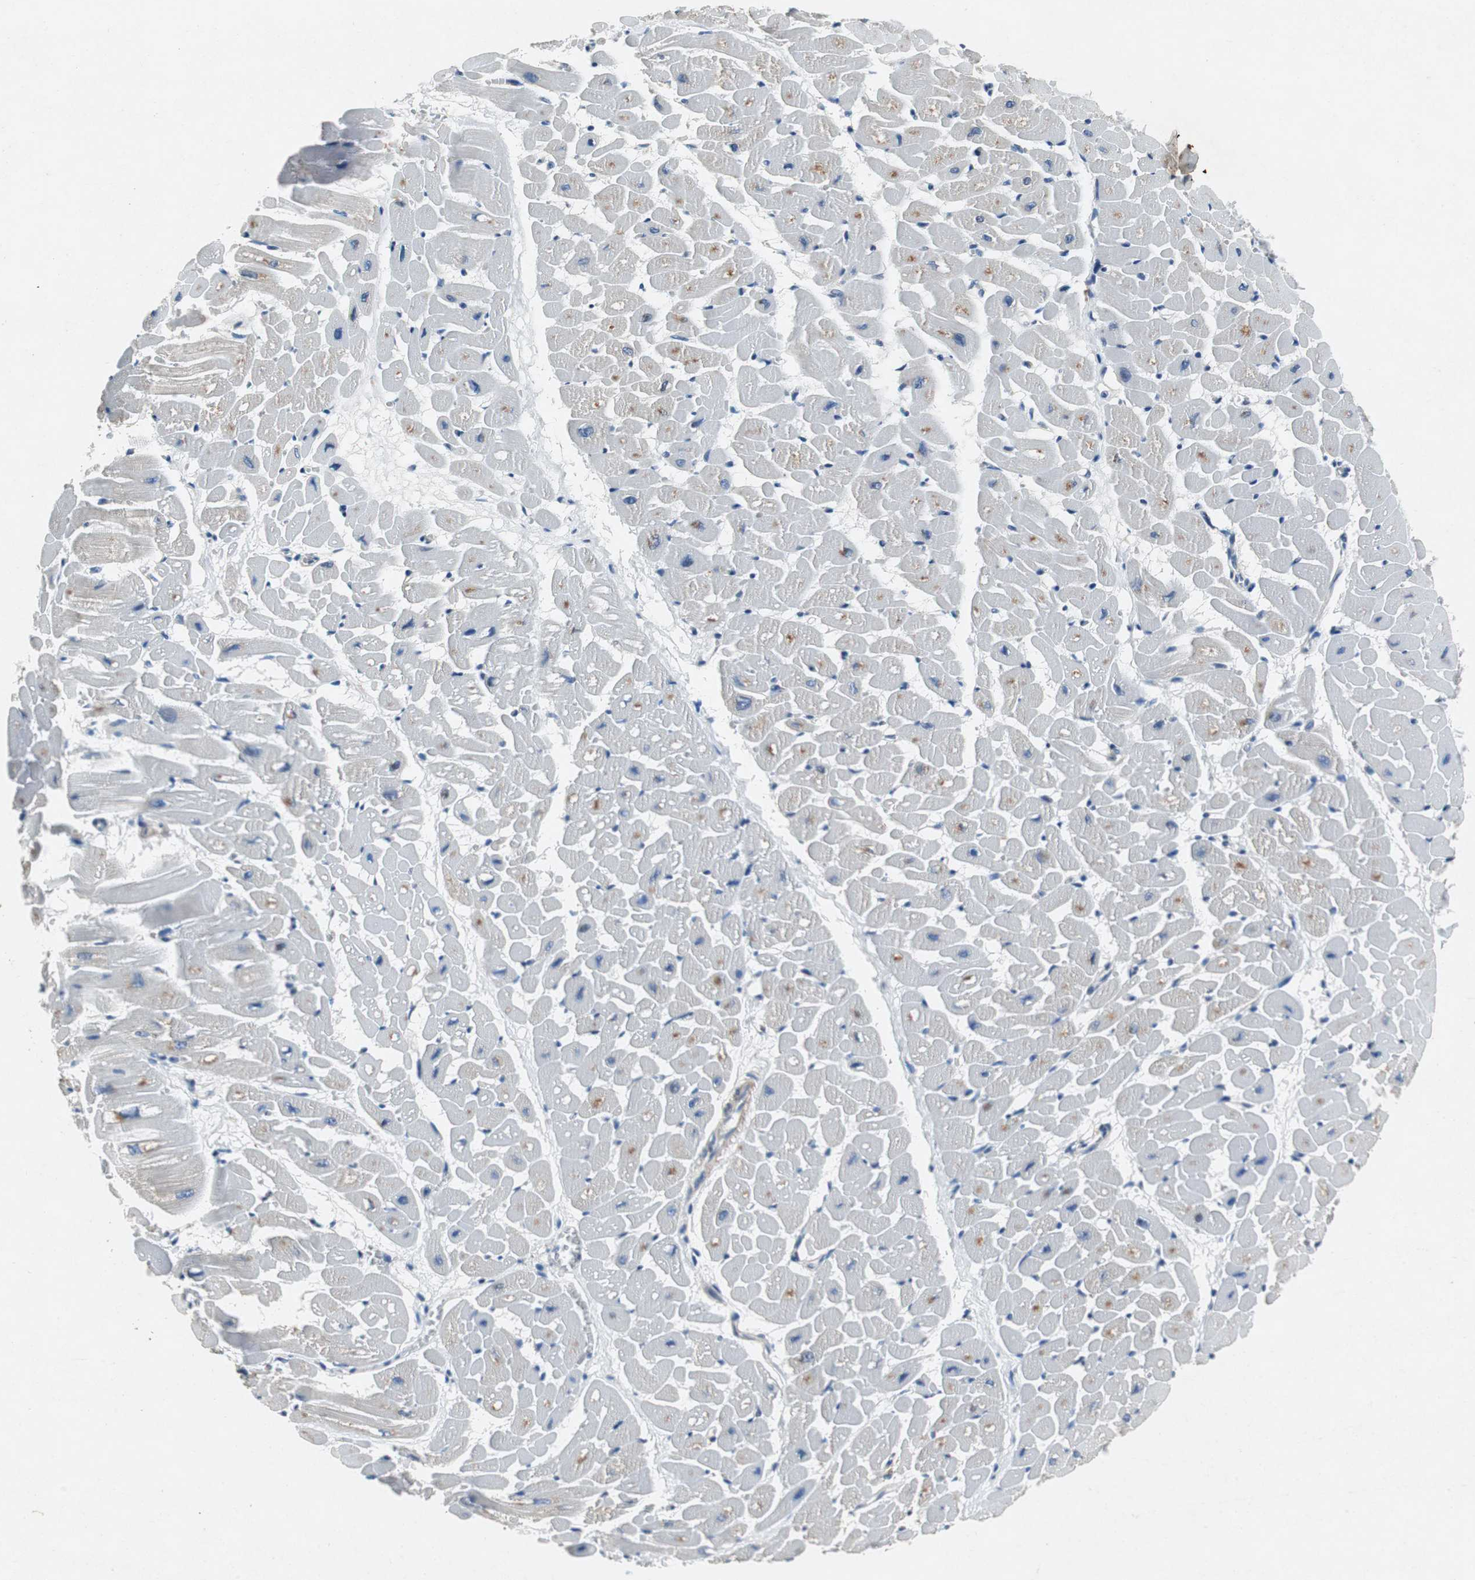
{"staining": {"intensity": "moderate", "quantity": "25%-75%", "location": "cytoplasmic/membranous"}, "tissue": "heart muscle", "cell_type": "Cardiomyocytes", "image_type": "normal", "snomed": [{"axis": "morphology", "description": "Normal tissue, NOS"}, {"axis": "topography", "description": "Heart"}], "caption": "Moderate cytoplasmic/membranous expression for a protein is identified in about 25%-75% of cardiomyocytes of benign heart muscle using immunohistochemistry.", "gene": "RPL35", "patient": {"sex": "male", "age": 45}}